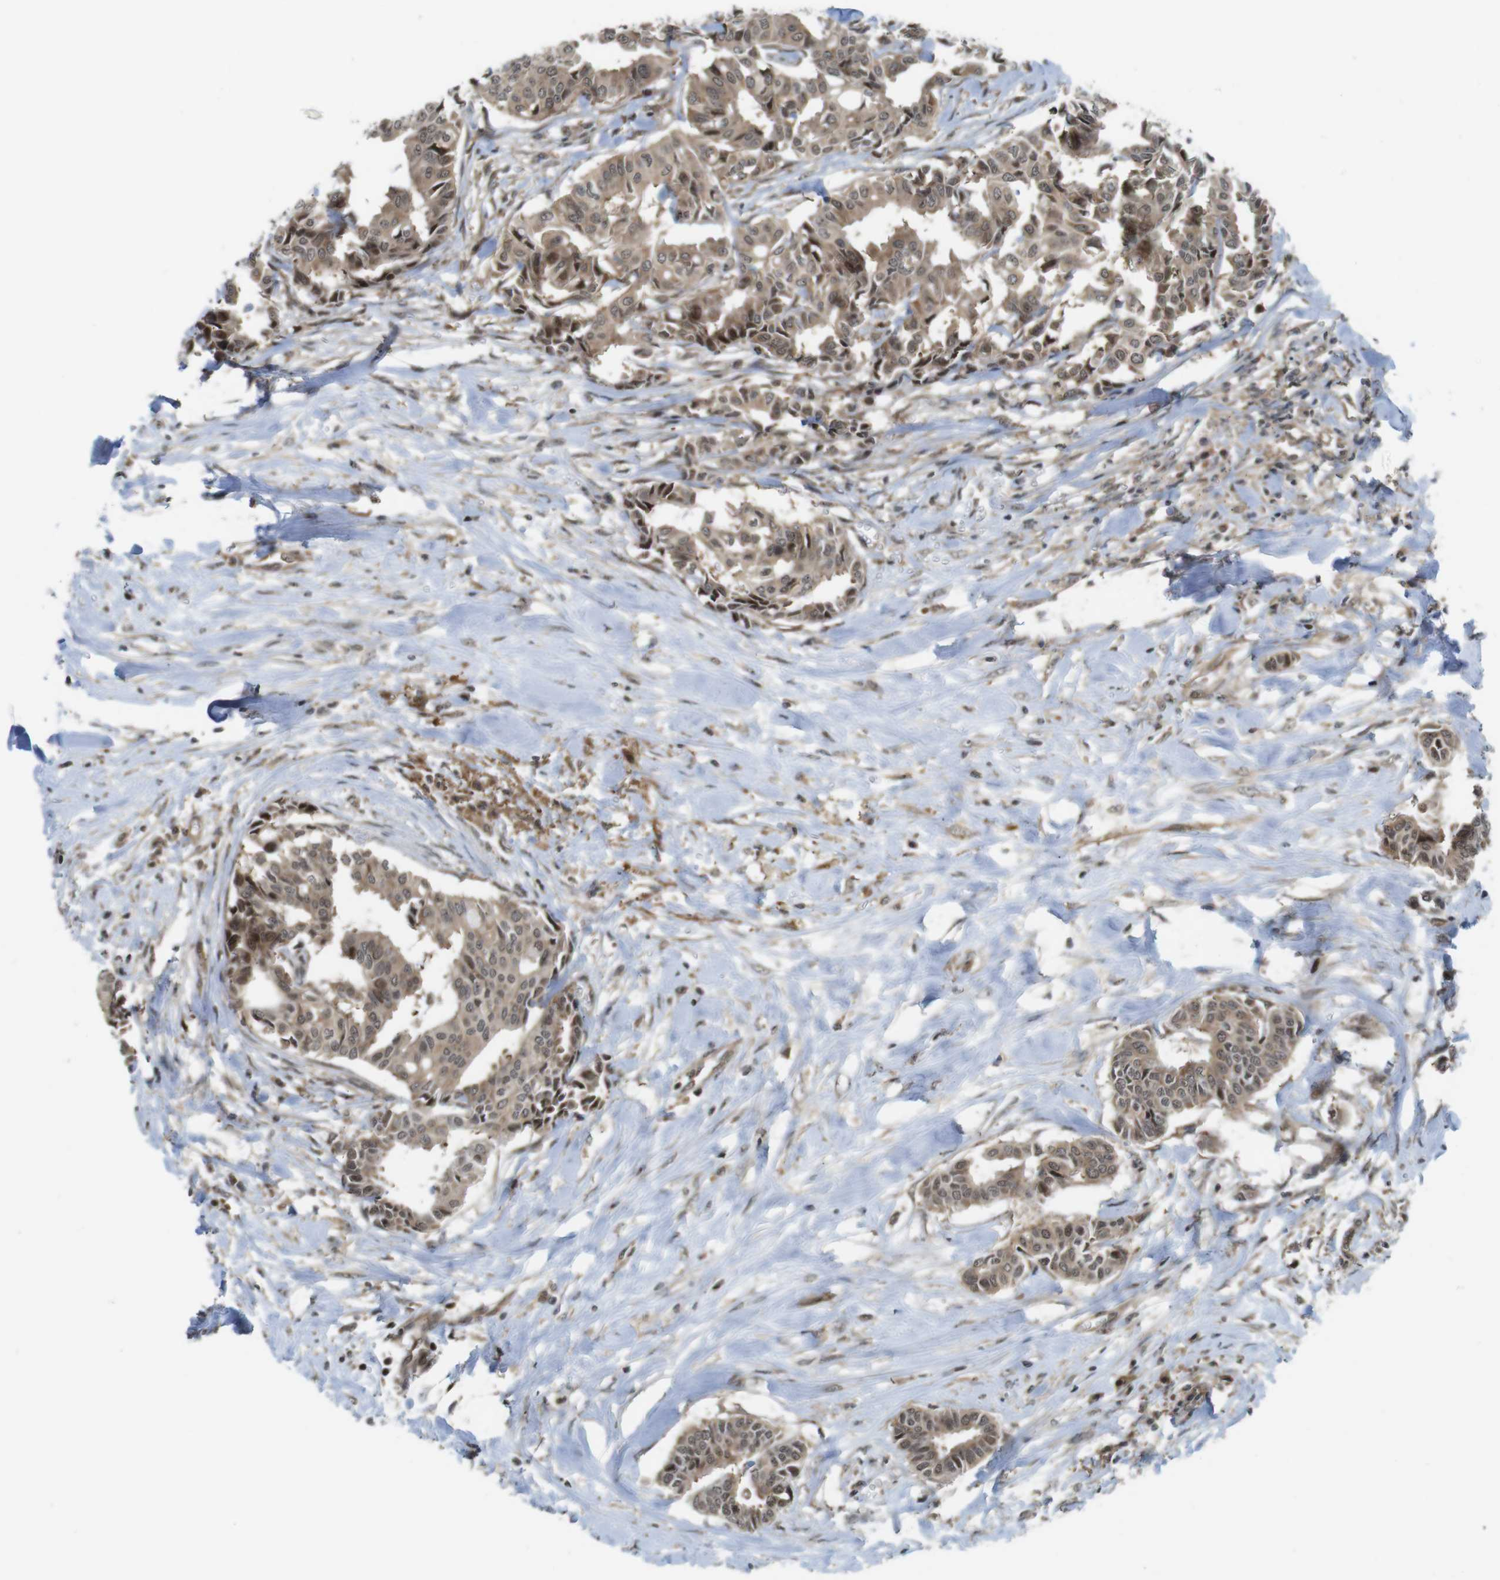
{"staining": {"intensity": "weak", "quantity": ">75%", "location": "cytoplasmic/membranous,nuclear"}, "tissue": "head and neck cancer", "cell_type": "Tumor cells", "image_type": "cancer", "snomed": [{"axis": "morphology", "description": "Adenocarcinoma, NOS"}, {"axis": "topography", "description": "Salivary gland"}, {"axis": "topography", "description": "Head-Neck"}], "caption": "Immunohistochemical staining of human adenocarcinoma (head and neck) shows weak cytoplasmic/membranous and nuclear protein staining in about >75% of tumor cells.", "gene": "CC2D1A", "patient": {"sex": "female", "age": 59}}